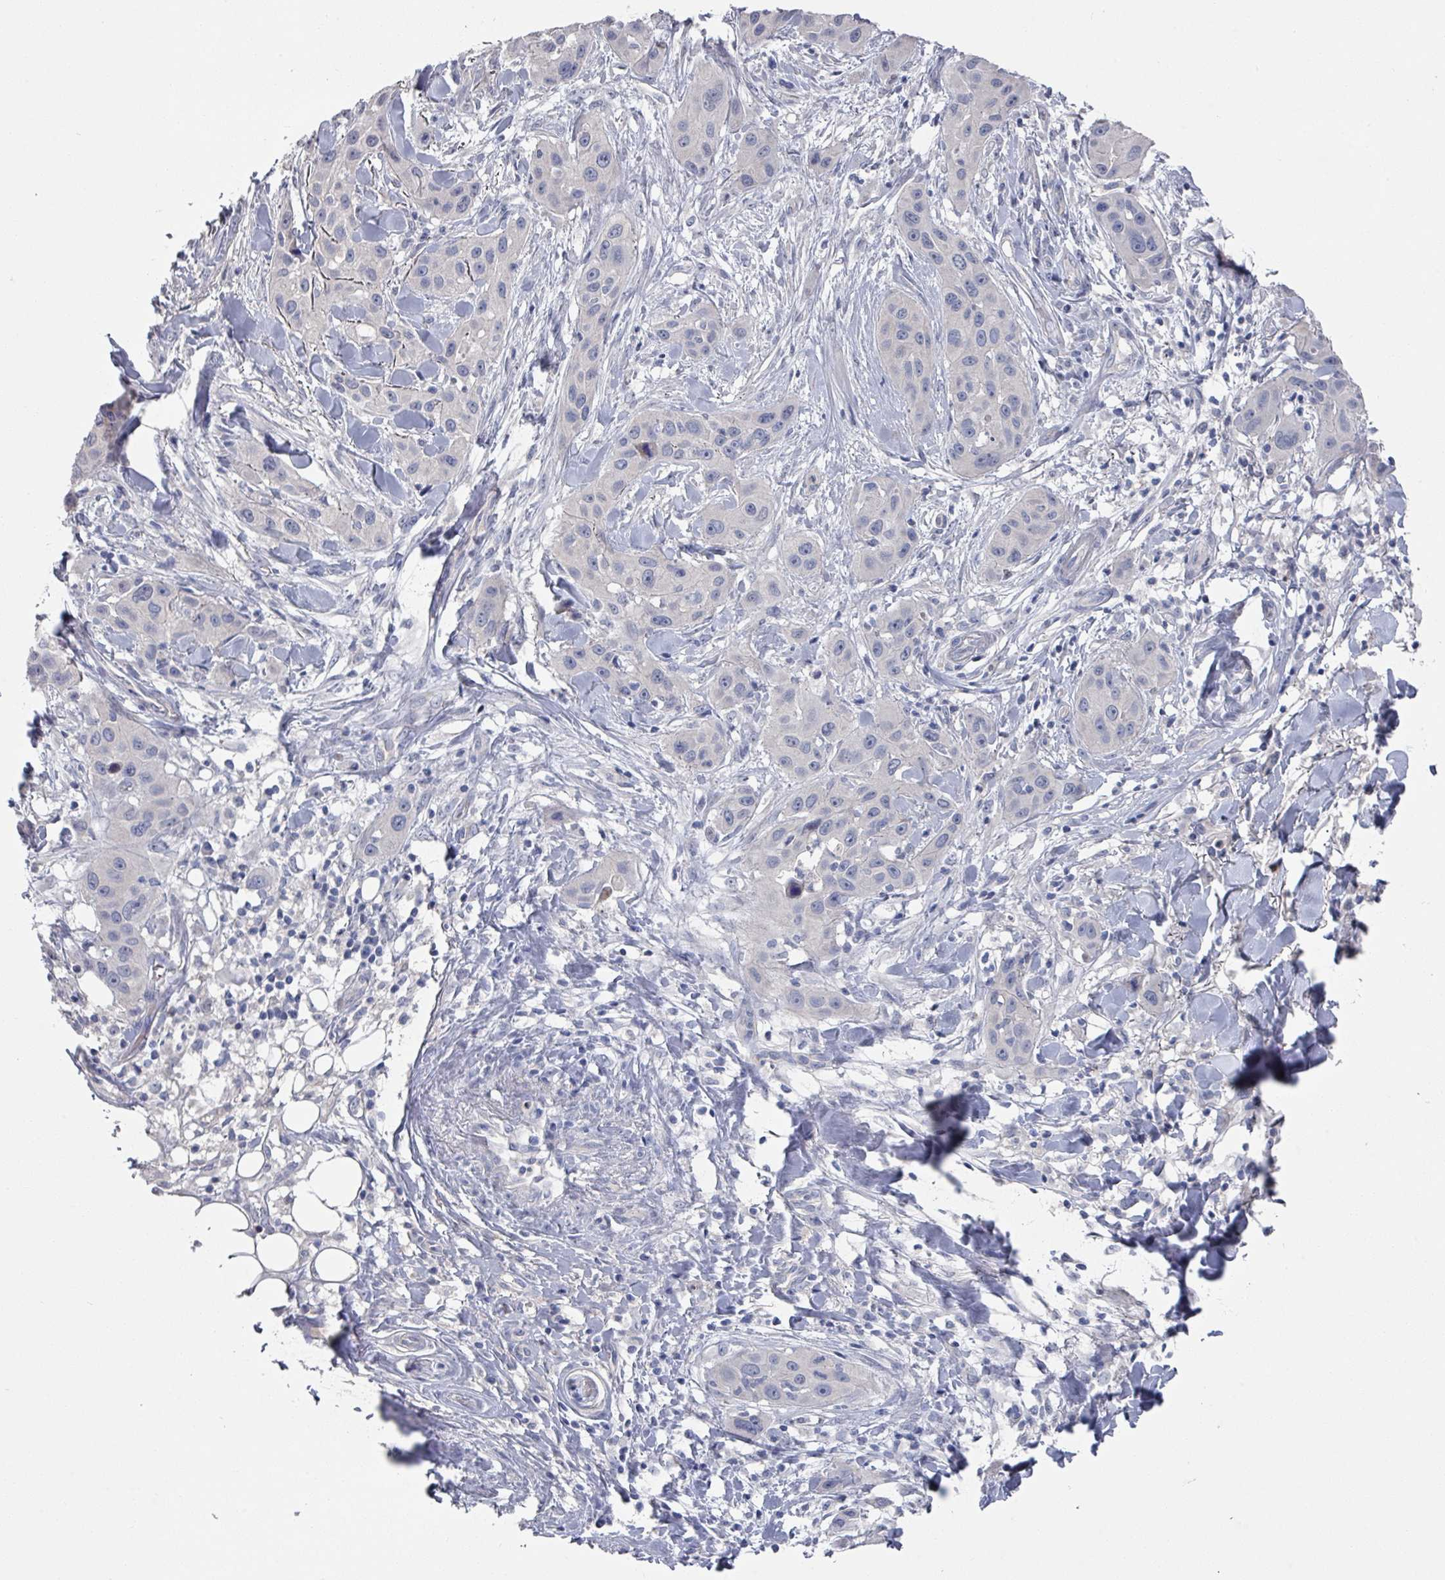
{"staining": {"intensity": "negative", "quantity": "none", "location": "none"}, "tissue": "skin cancer", "cell_type": "Tumor cells", "image_type": "cancer", "snomed": [{"axis": "morphology", "description": "Squamous cell carcinoma, NOS"}, {"axis": "topography", "description": "Skin"}], "caption": "The IHC micrograph has no significant staining in tumor cells of skin cancer (squamous cell carcinoma) tissue.", "gene": "EFL1", "patient": {"sex": "male", "age": 63}}